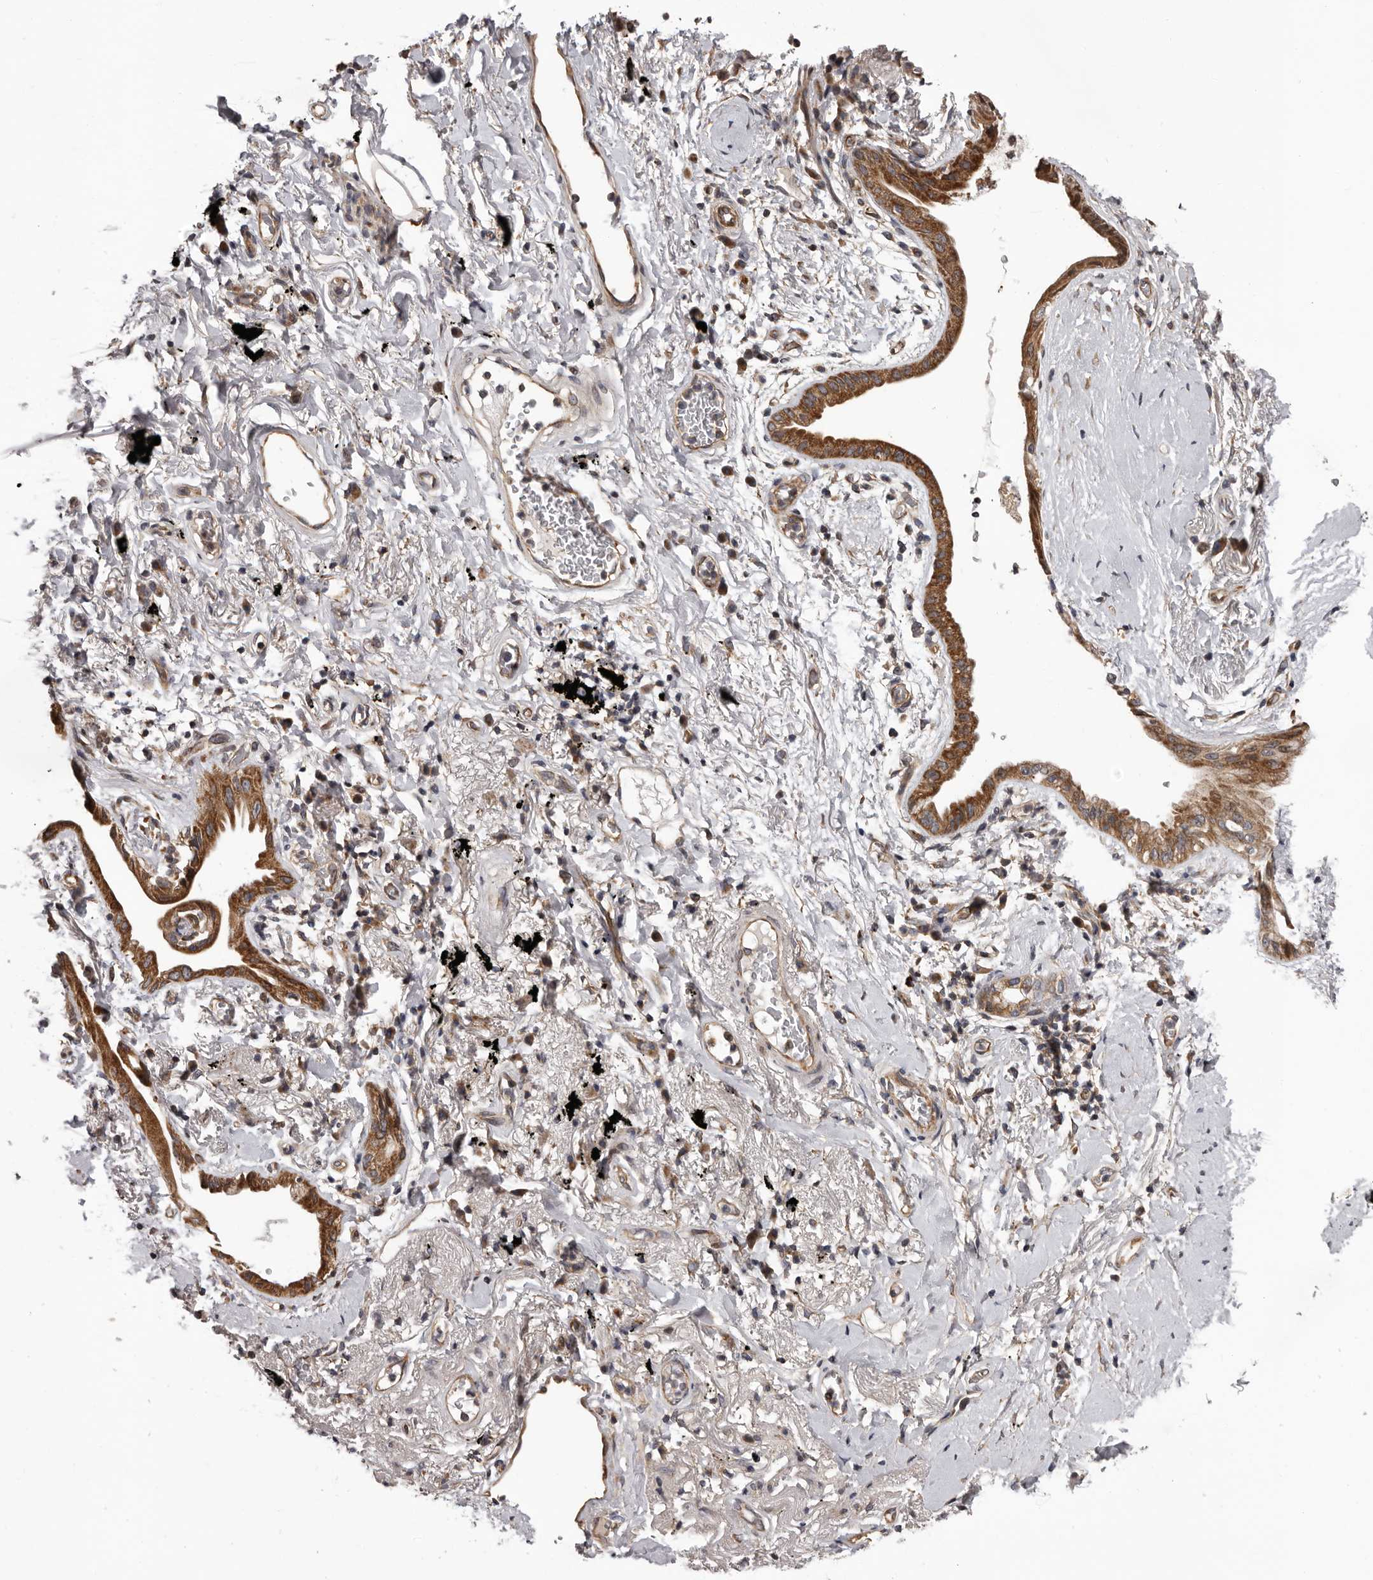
{"staining": {"intensity": "moderate", "quantity": ">75%", "location": "cytoplasmic/membranous"}, "tissue": "lung cancer", "cell_type": "Tumor cells", "image_type": "cancer", "snomed": [{"axis": "morphology", "description": "Adenocarcinoma, NOS"}, {"axis": "topography", "description": "Lung"}], "caption": "A medium amount of moderate cytoplasmic/membranous staining is seen in approximately >75% of tumor cells in lung cancer tissue.", "gene": "VPS37A", "patient": {"sex": "female", "age": 70}}